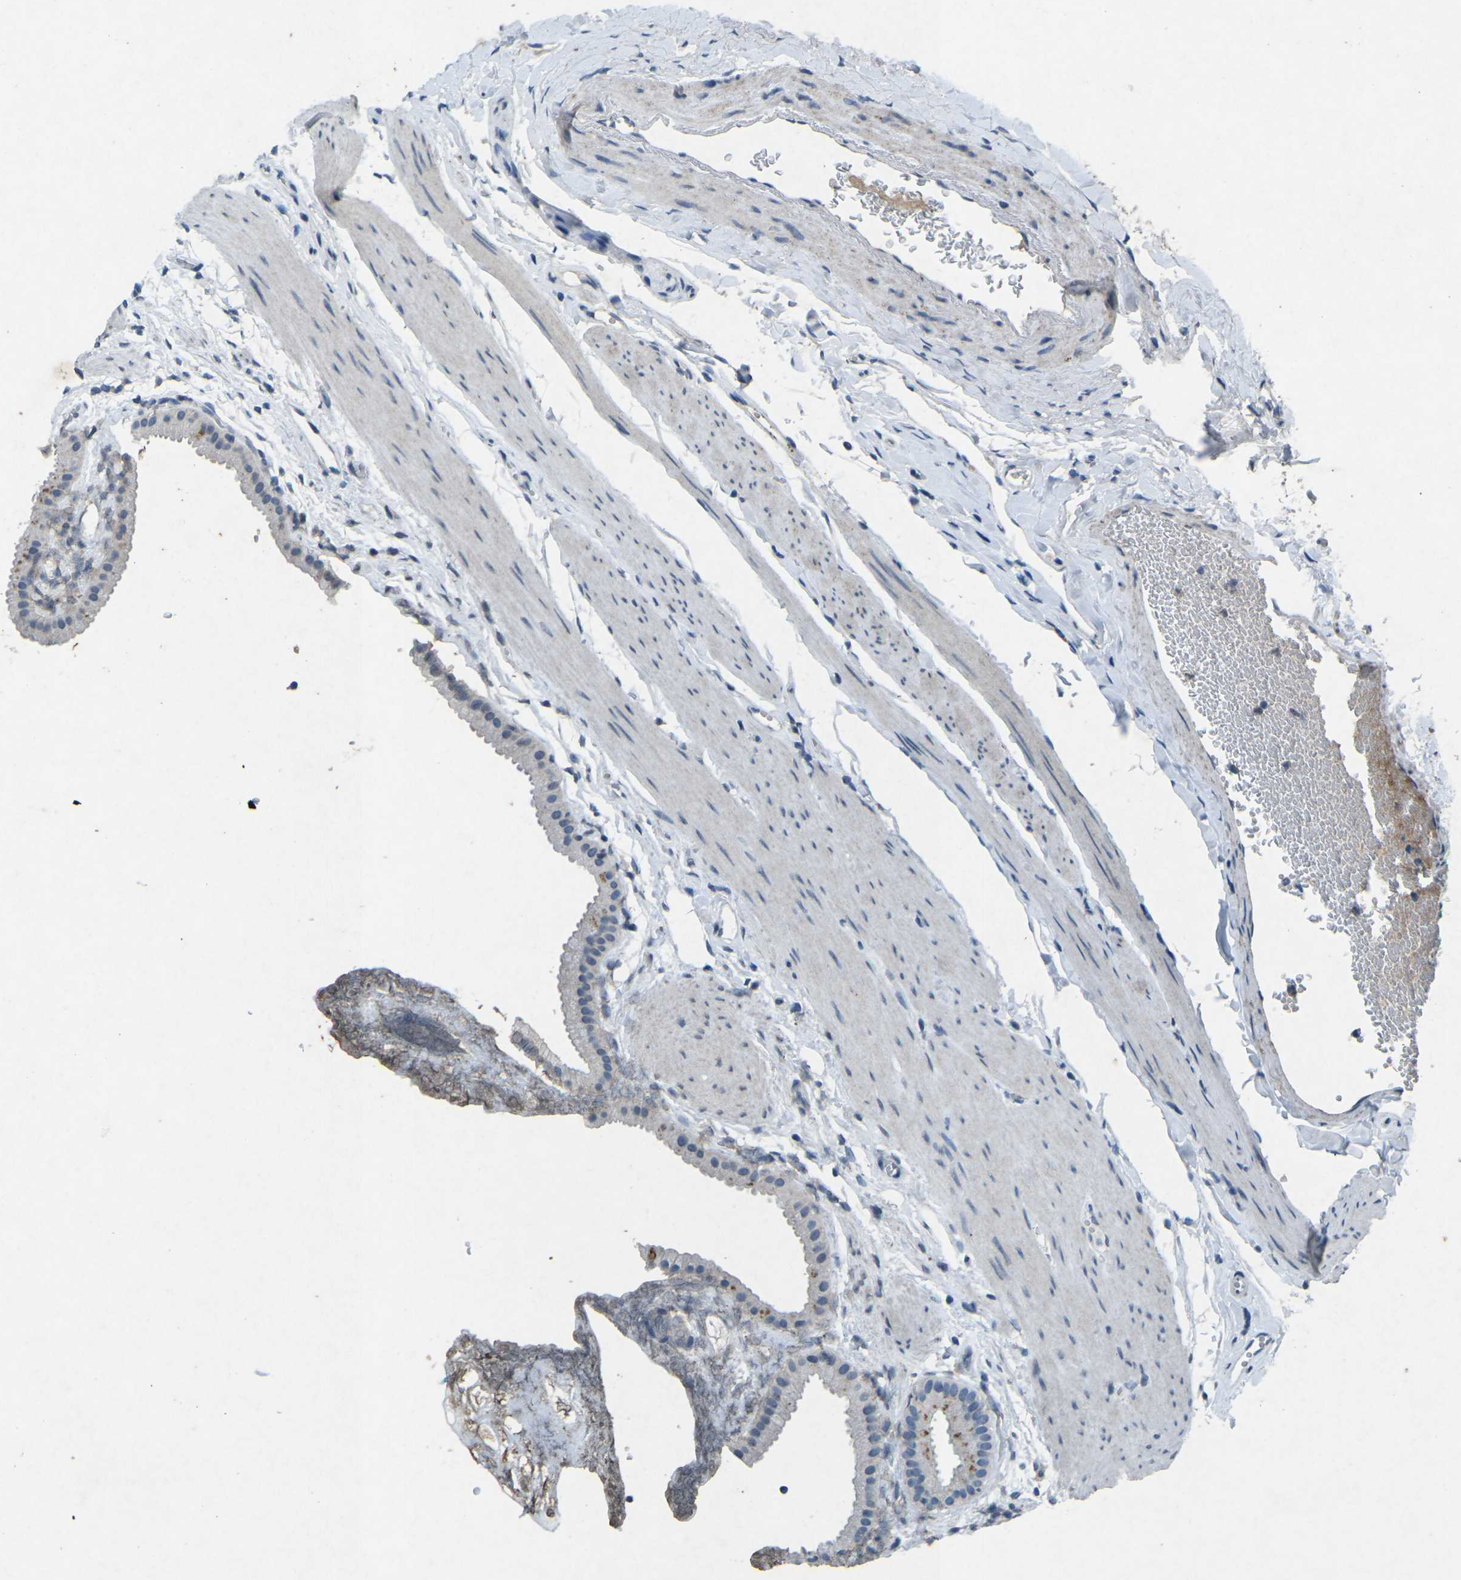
{"staining": {"intensity": "moderate", "quantity": "<25%", "location": "cytoplasmic/membranous"}, "tissue": "gallbladder", "cell_type": "Glandular cells", "image_type": "normal", "snomed": [{"axis": "morphology", "description": "Normal tissue, NOS"}, {"axis": "topography", "description": "Gallbladder"}], "caption": "Glandular cells display moderate cytoplasmic/membranous staining in approximately <25% of cells in unremarkable gallbladder.", "gene": "A1BG", "patient": {"sex": "female", "age": 64}}